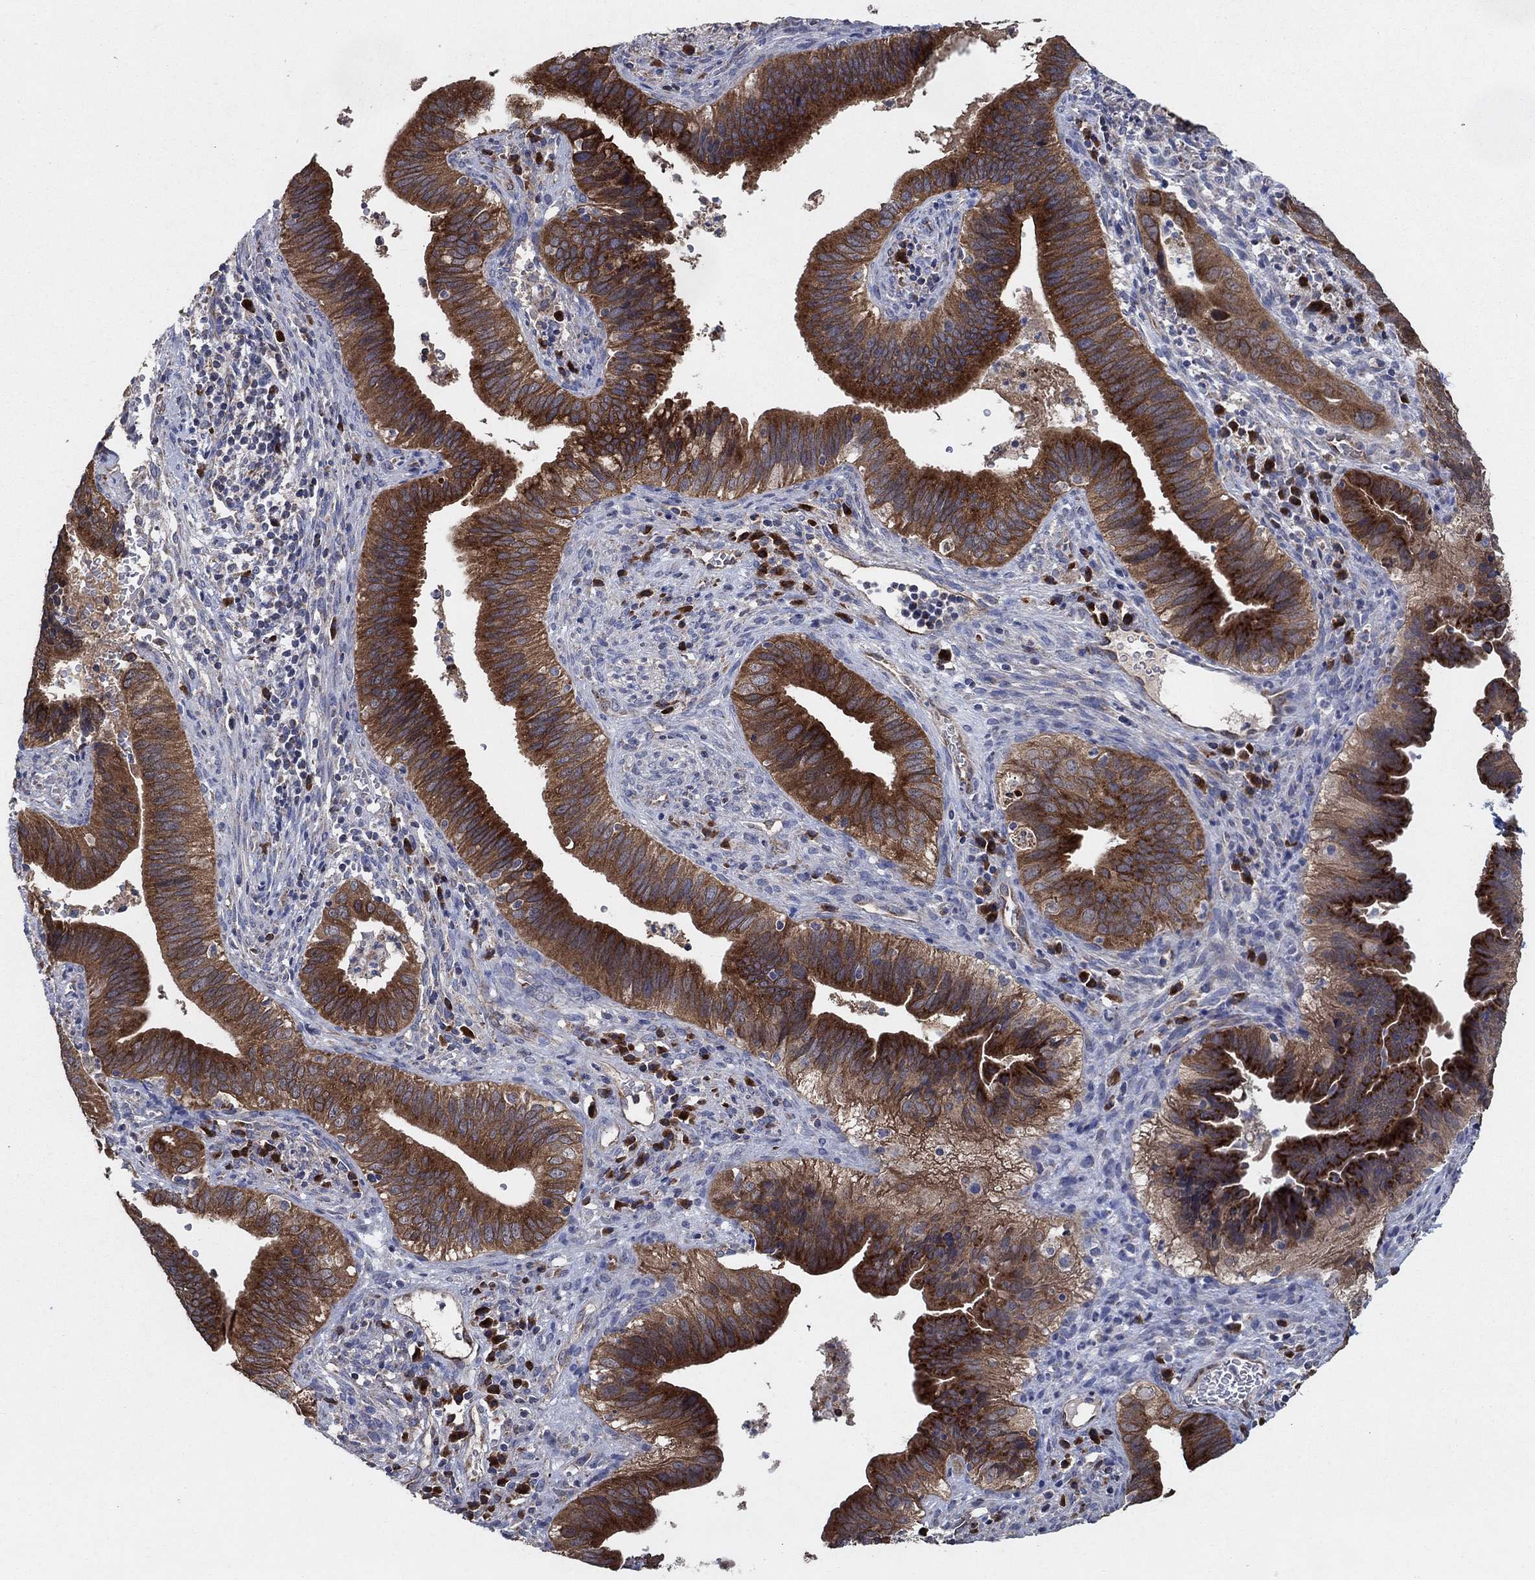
{"staining": {"intensity": "strong", "quantity": ">75%", "location": "cytoplasmic/membranous"}, "tissue": "cervical cancer", "cell_type": "Tumor cells", "image_type": "cancer", "snomed": [{"axis": "morphology", "description": "Adenocarcinoma, NOS"}, {"axis": "topography", "description": "Cervix"}], "caption": "Immunohistochemical staining of cervical cancer demonstrates high levels of strong cytoplasmic/membranous positivity in approximately >75% of tumor cells.", "gene": "HID1", "patient": {"sex": "female", "age": 42}}